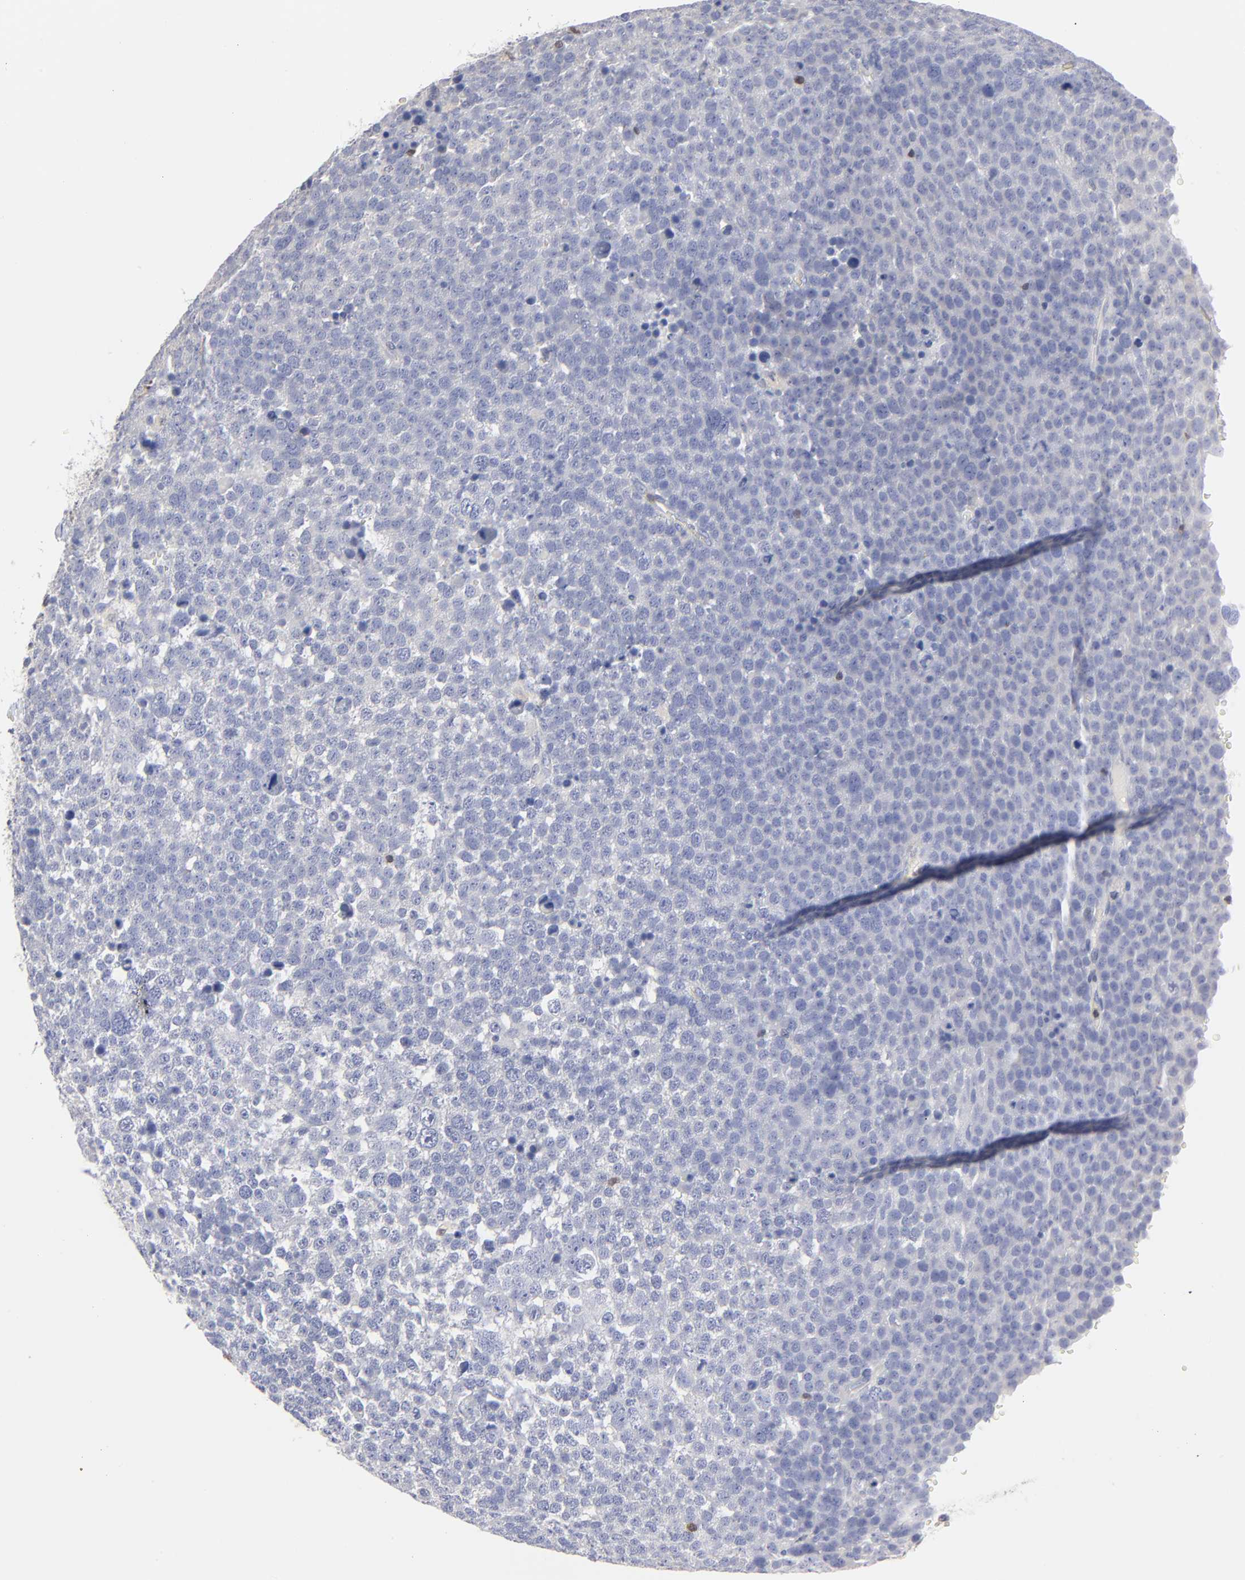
{"staining": {"intensity": "negative", "quantity": "none", "location": "none"}, "tissue": "testis cancer", "cell_type": "Tumor cells", "image_type": "cancer", "snomed": [{"axis": "morphology", "description": "Seminoma, NOS"}, {"axis": "topography", "description": "Testis"}], "caption": "Protein analysis of testis cancer displays no significant expression in tumor cells. The staining is performed using DAB (3,3'-diaminobenzidine) brown chromogen with nuclei counter-stained in using hematoxylin.", "gene": "TBXT", "patient": {"sex": "male", "age": 71}}